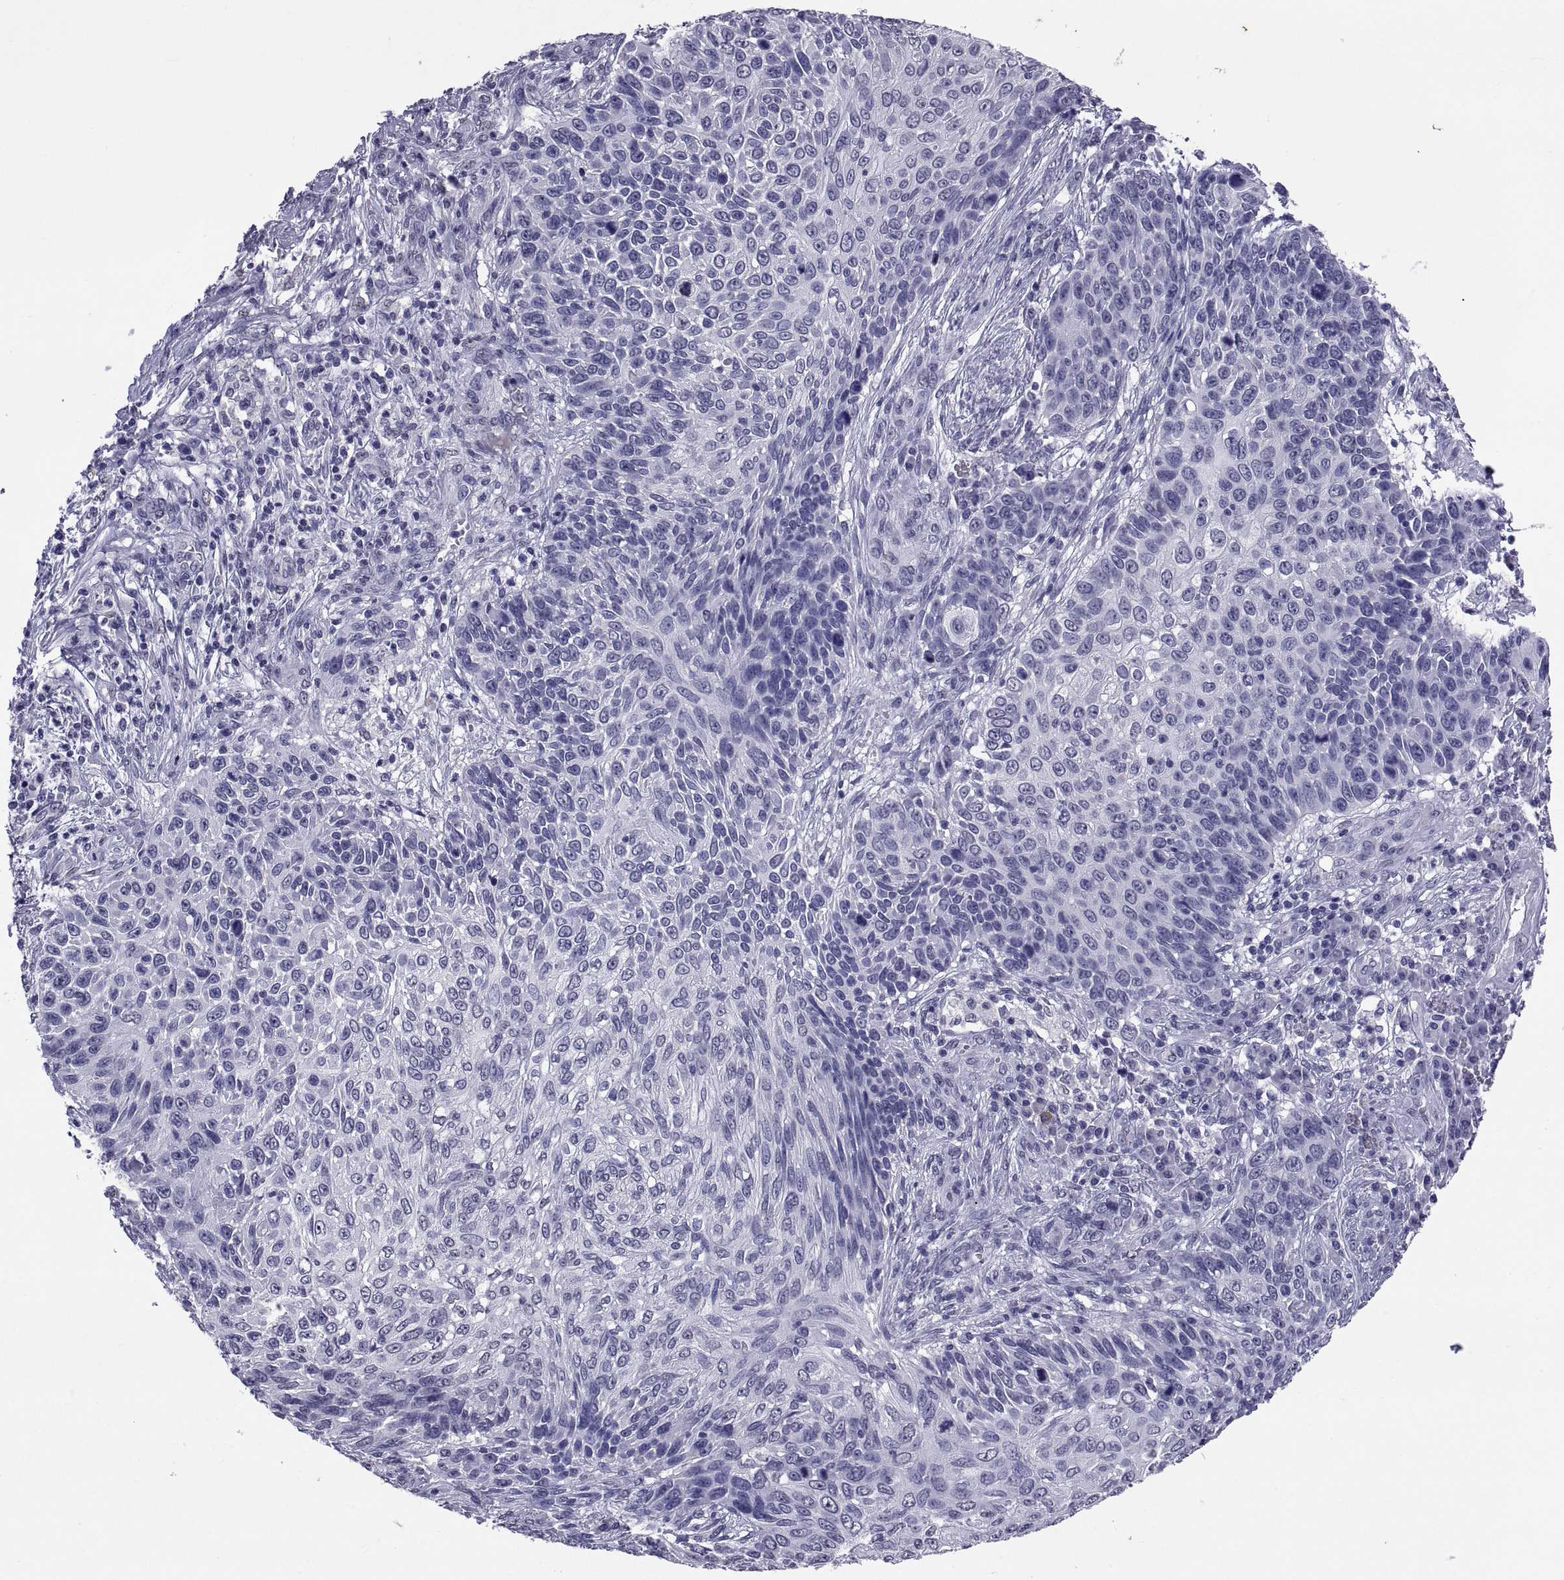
{"staining": {"intensity": "negative", "quantity": "none", "location": "none"}, "tissue": "skin cancer", "cell_type": "Tumor cells", "image_type": "cancer", "snomed": [{"axis": "morphology", "description": "Squamous cell carcinoma, NOS"}, {"axis": "topography", "description": "Skin"}], "caption": "Skin cancer stained for a protein using immunohistochemistry (IHC) shows no expression tumor cells.", "gene": "TGFBR3L", "patient": {"sex": "male", "age": 92}}